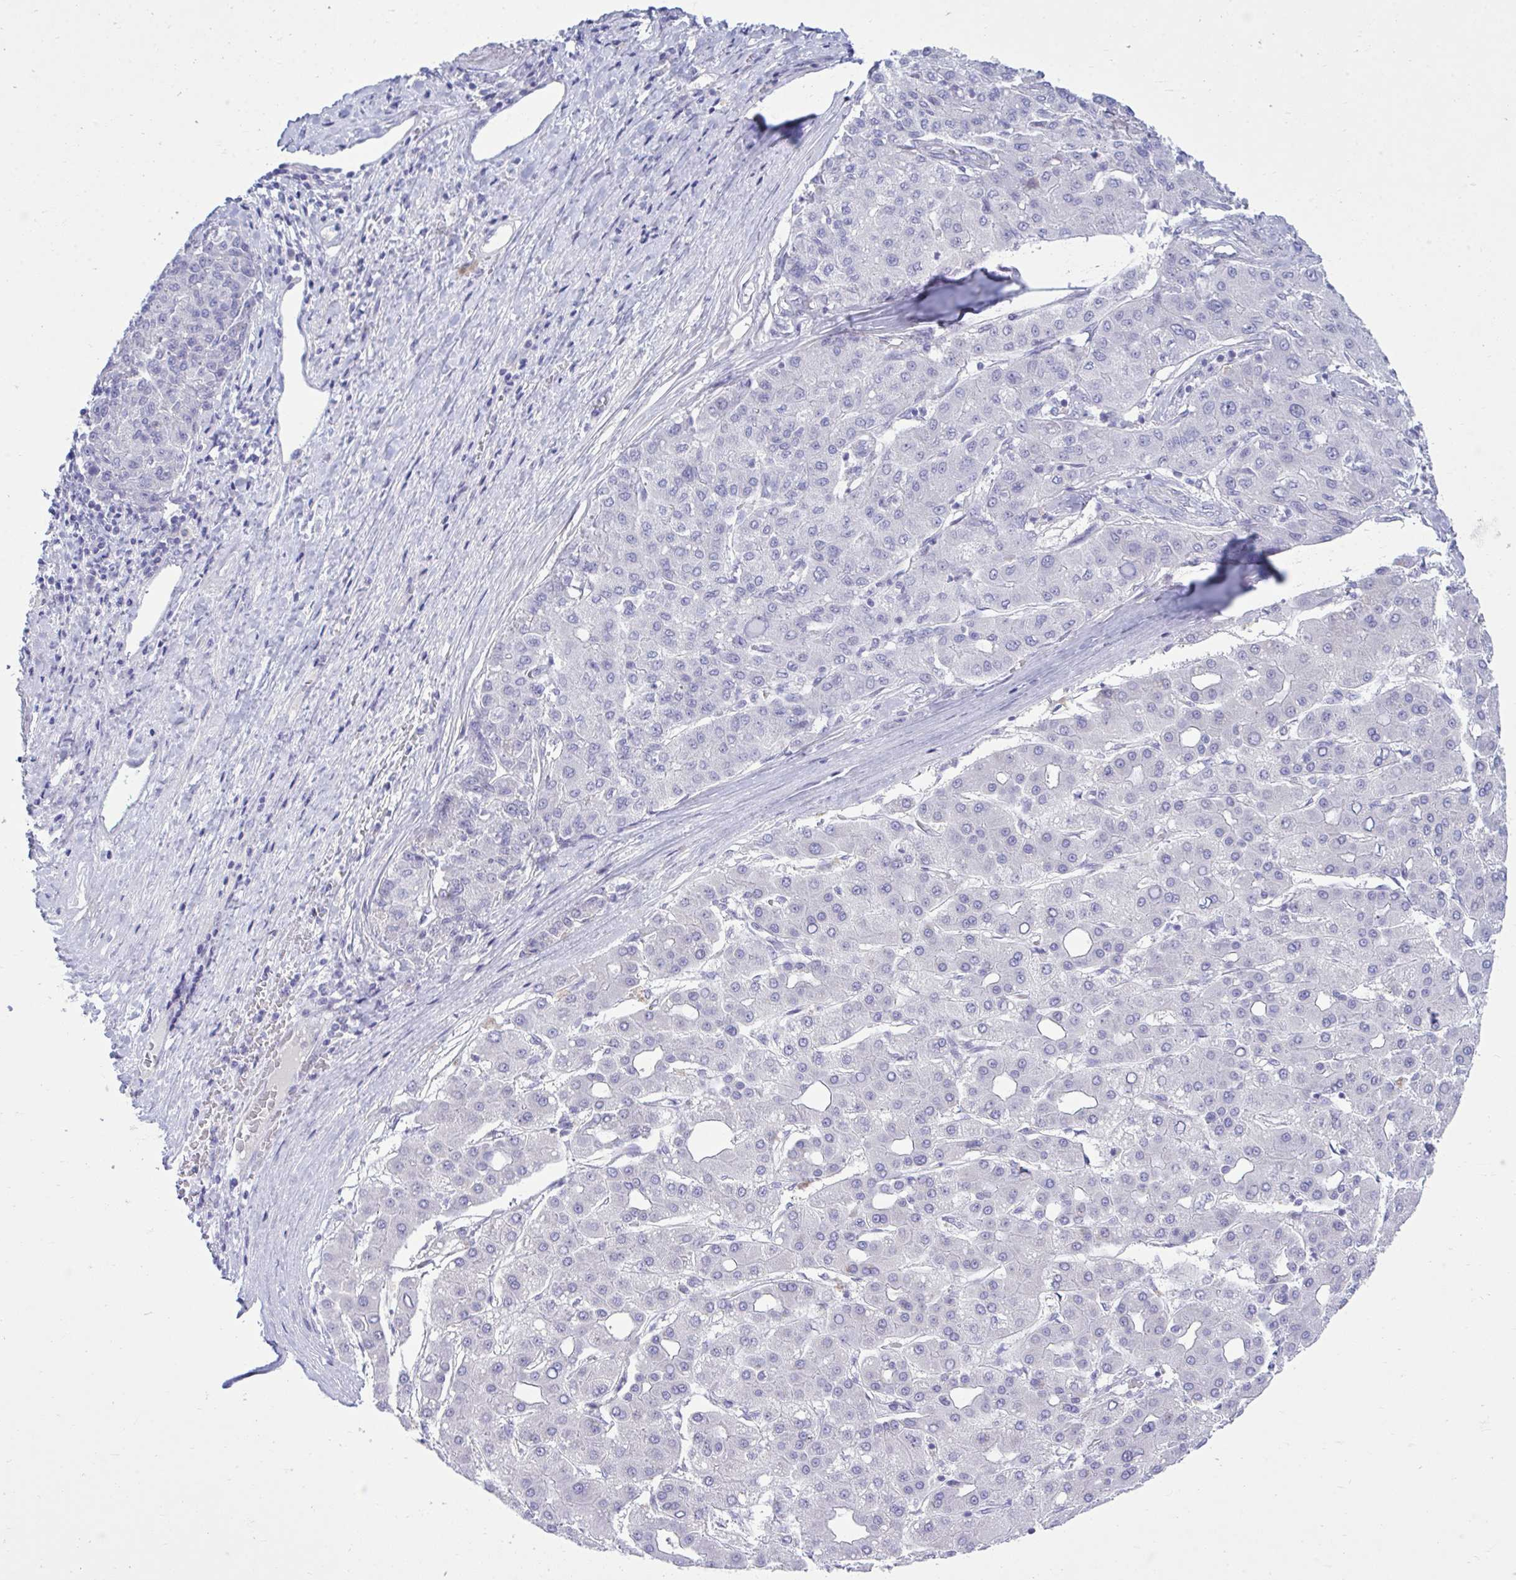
{"staining": {"intensity": "negative", "quantity": "none", "location": "none"}, "tissue": "liver cancer", "cell_type": "Tumor cells", "image_type": "cancer", "snomed": [{"axis": "morphology", "description": "Carcinoma, Hepatocellular, NOS"}, {"axis": "topography", "description": "Liver"}], "caption": "A high-resolution micrograph shows immunohistochemistry (IHC) staining of liver hepatocellular carcinoma, which demonstrates no significant expression in tumor cells.", "gene": "MED9", "patient": {"sex": "male", "age": 65}}